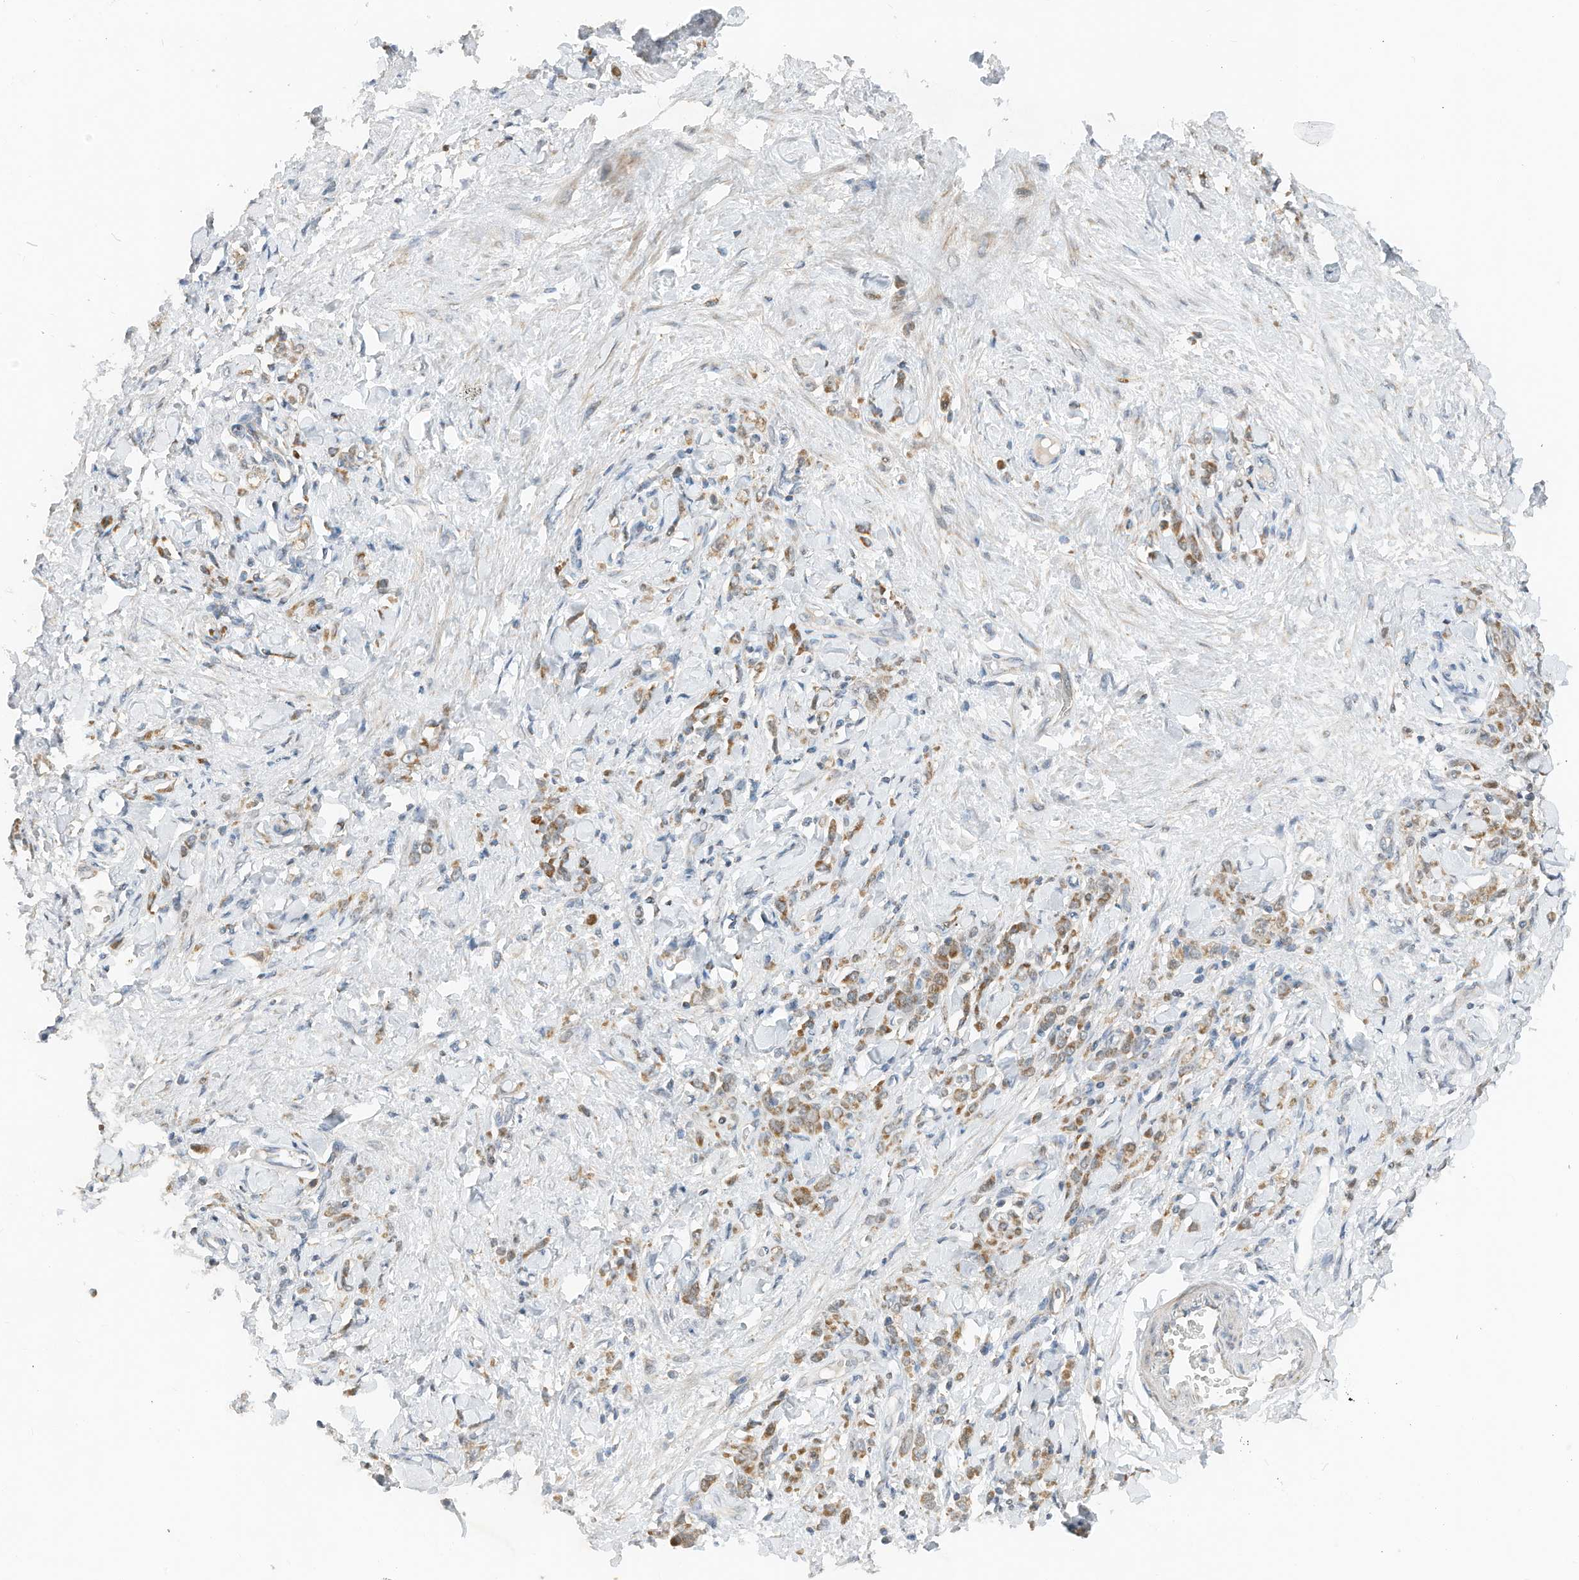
{"staining": {"intensity": "moderate", "quantity": ">75%", "location": "cytoplasmic/membranous"}, "tissue": "stomach cancer", "cell_type": "Tumor cells", "image_type": "cancer", "snomed": [{"axis": "morphology", "description": "Normal tissue, NOS"}, {"axis": "morphology", "description": "Adenocarcinoma, NOS"}, {"axis": "topography", "description": "Stomach"}], "caption": "Stomach adenocarcinoma stained with a brown dye exhibits moderate cytoplasmic/membranous positive staining in approximately >75% of tumor cells.", "gene": "RMND1", "patient": {"sex": "male", "age": 82}}